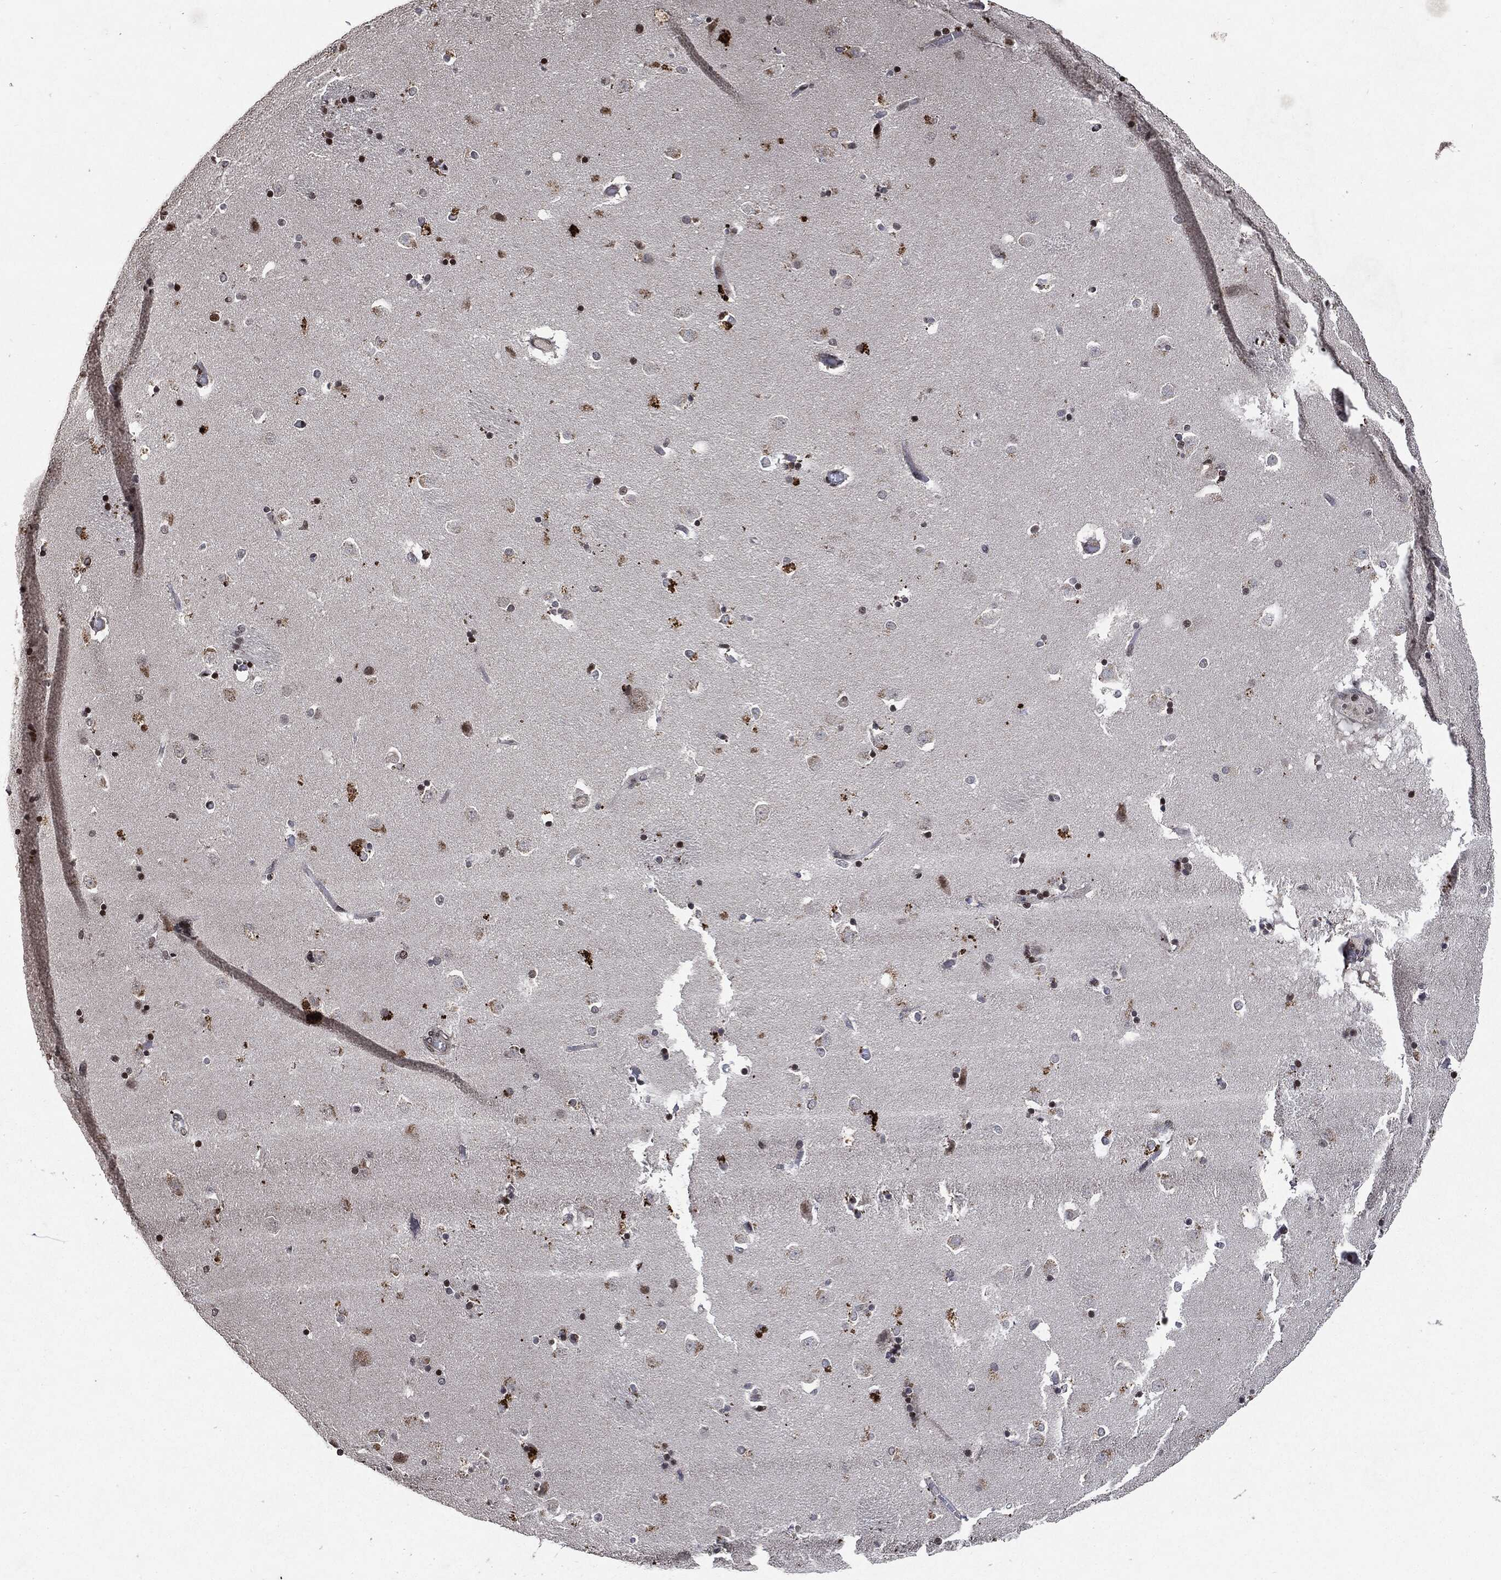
{"staining": {"intensity": "moderate", "quantity": "<25%", "location": "nuclear"}, "tissue": "caudate", "cell_type": "Glial cells", "image_type": "normal", "snomed": [{"axis": "morphology", "description": "Normal tissue, NOS"}, {"axis": "topography", "description": "Lateral ventricle wall"}], "caption": "Moderate nuclear protein staining is identified in approximately <25% of glial cells in caudate.", "gene": "JUN", "patient": {"sex": "male", "age": 51}}